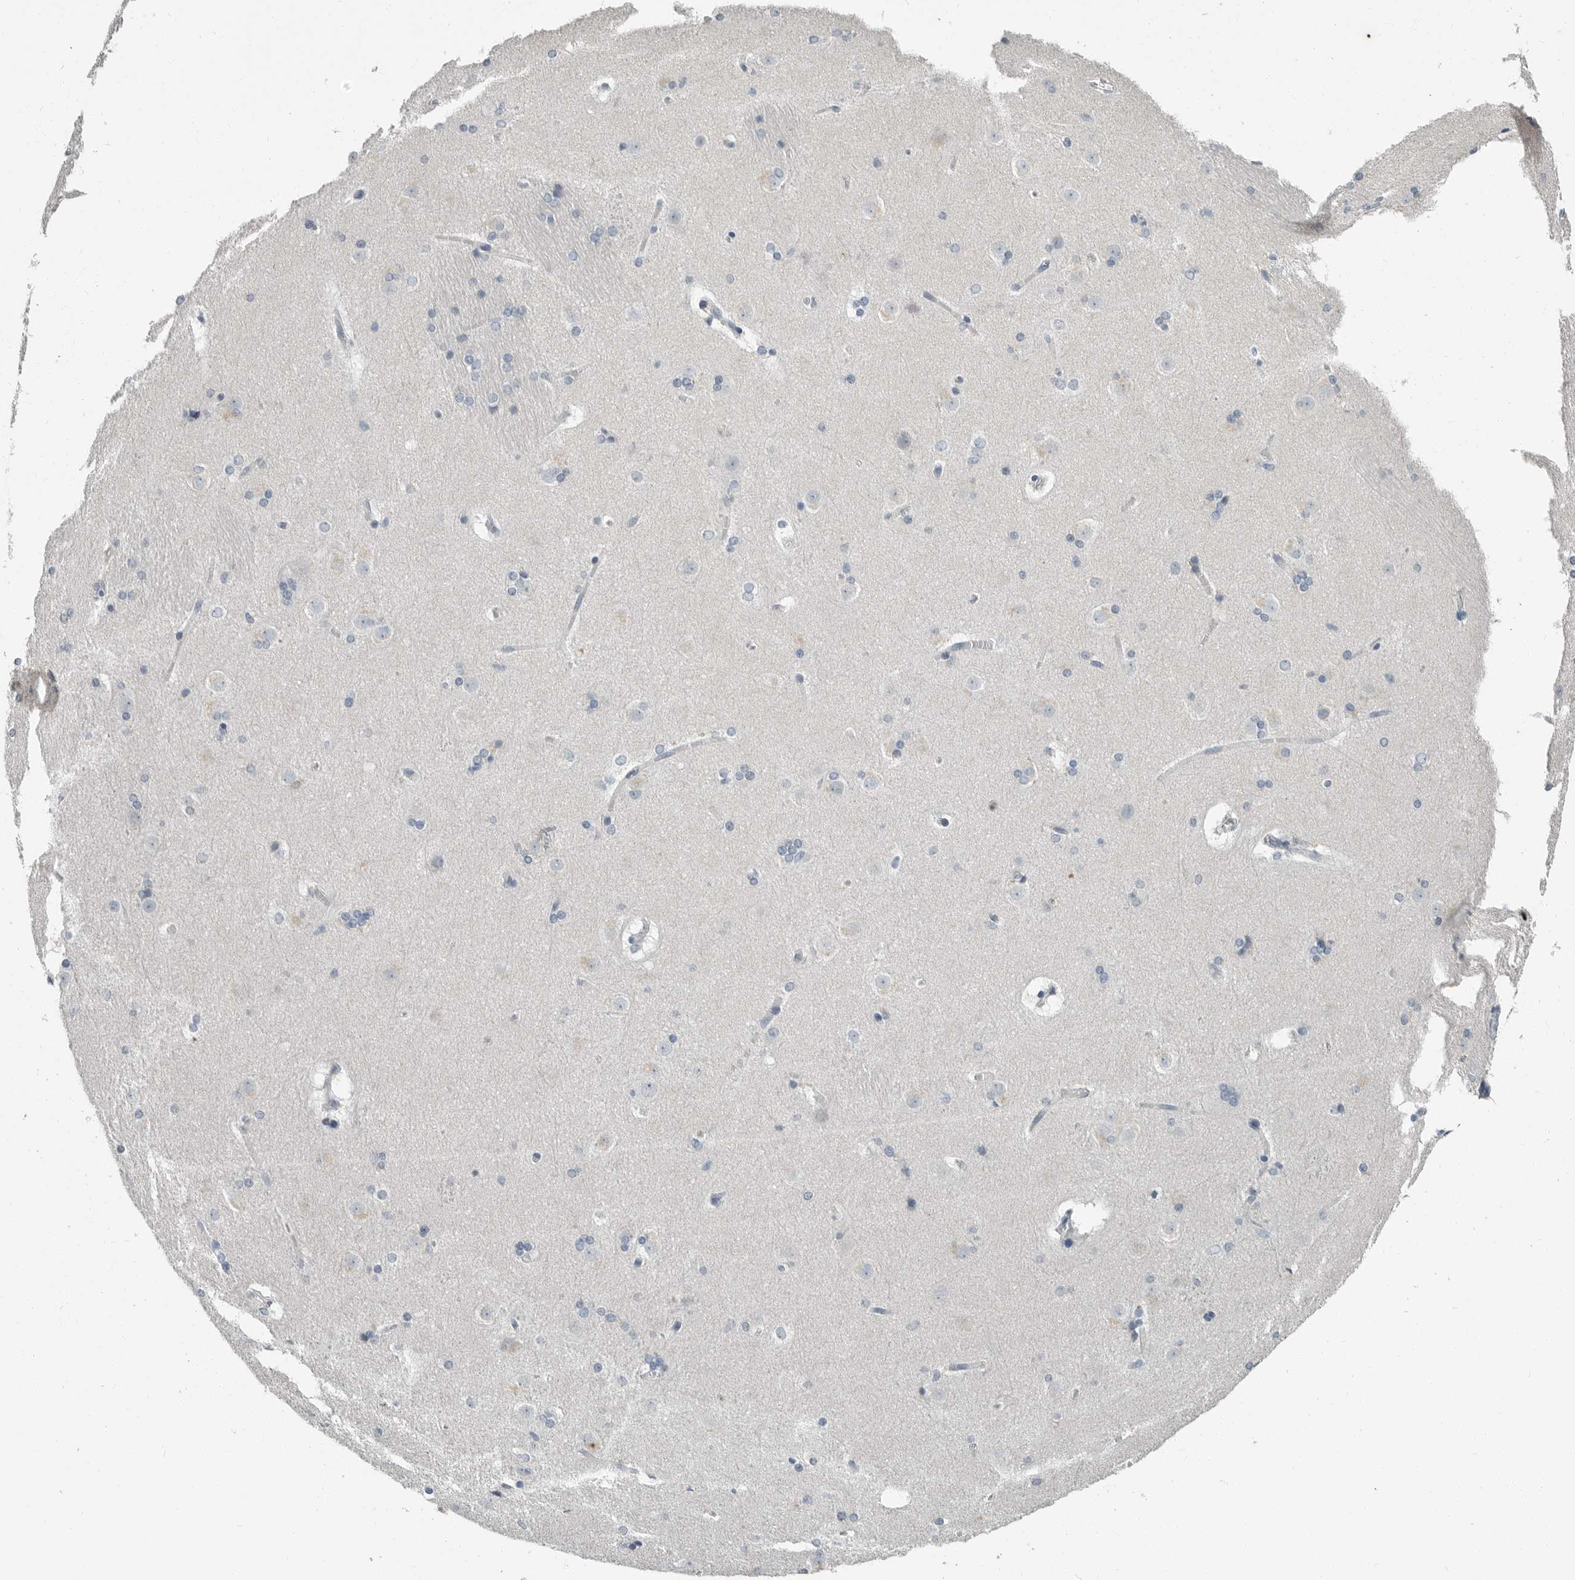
{"staining": {"intensity": "negative", "quantity": "none", "location": "none"}, "tissue": "caudate", "cell_type": "Glial cells", "image_type": "normal", "snomed": [{"axis": "morphology", "description": "Normal tissue, NOS"}, {"axis": "topography", "description": "Lateral ventricle wall"}], "caption": "Caudate was stained to show a protein in brown. There is no significant staining in glial cells. The staining was performed using DAB to visualize the protein expression in brown, while the nuclei were stained in blue with hematoxylin (Magnification: 20x).", "gene": "PLN", "patient": {"sex": "female", "age": 19}}